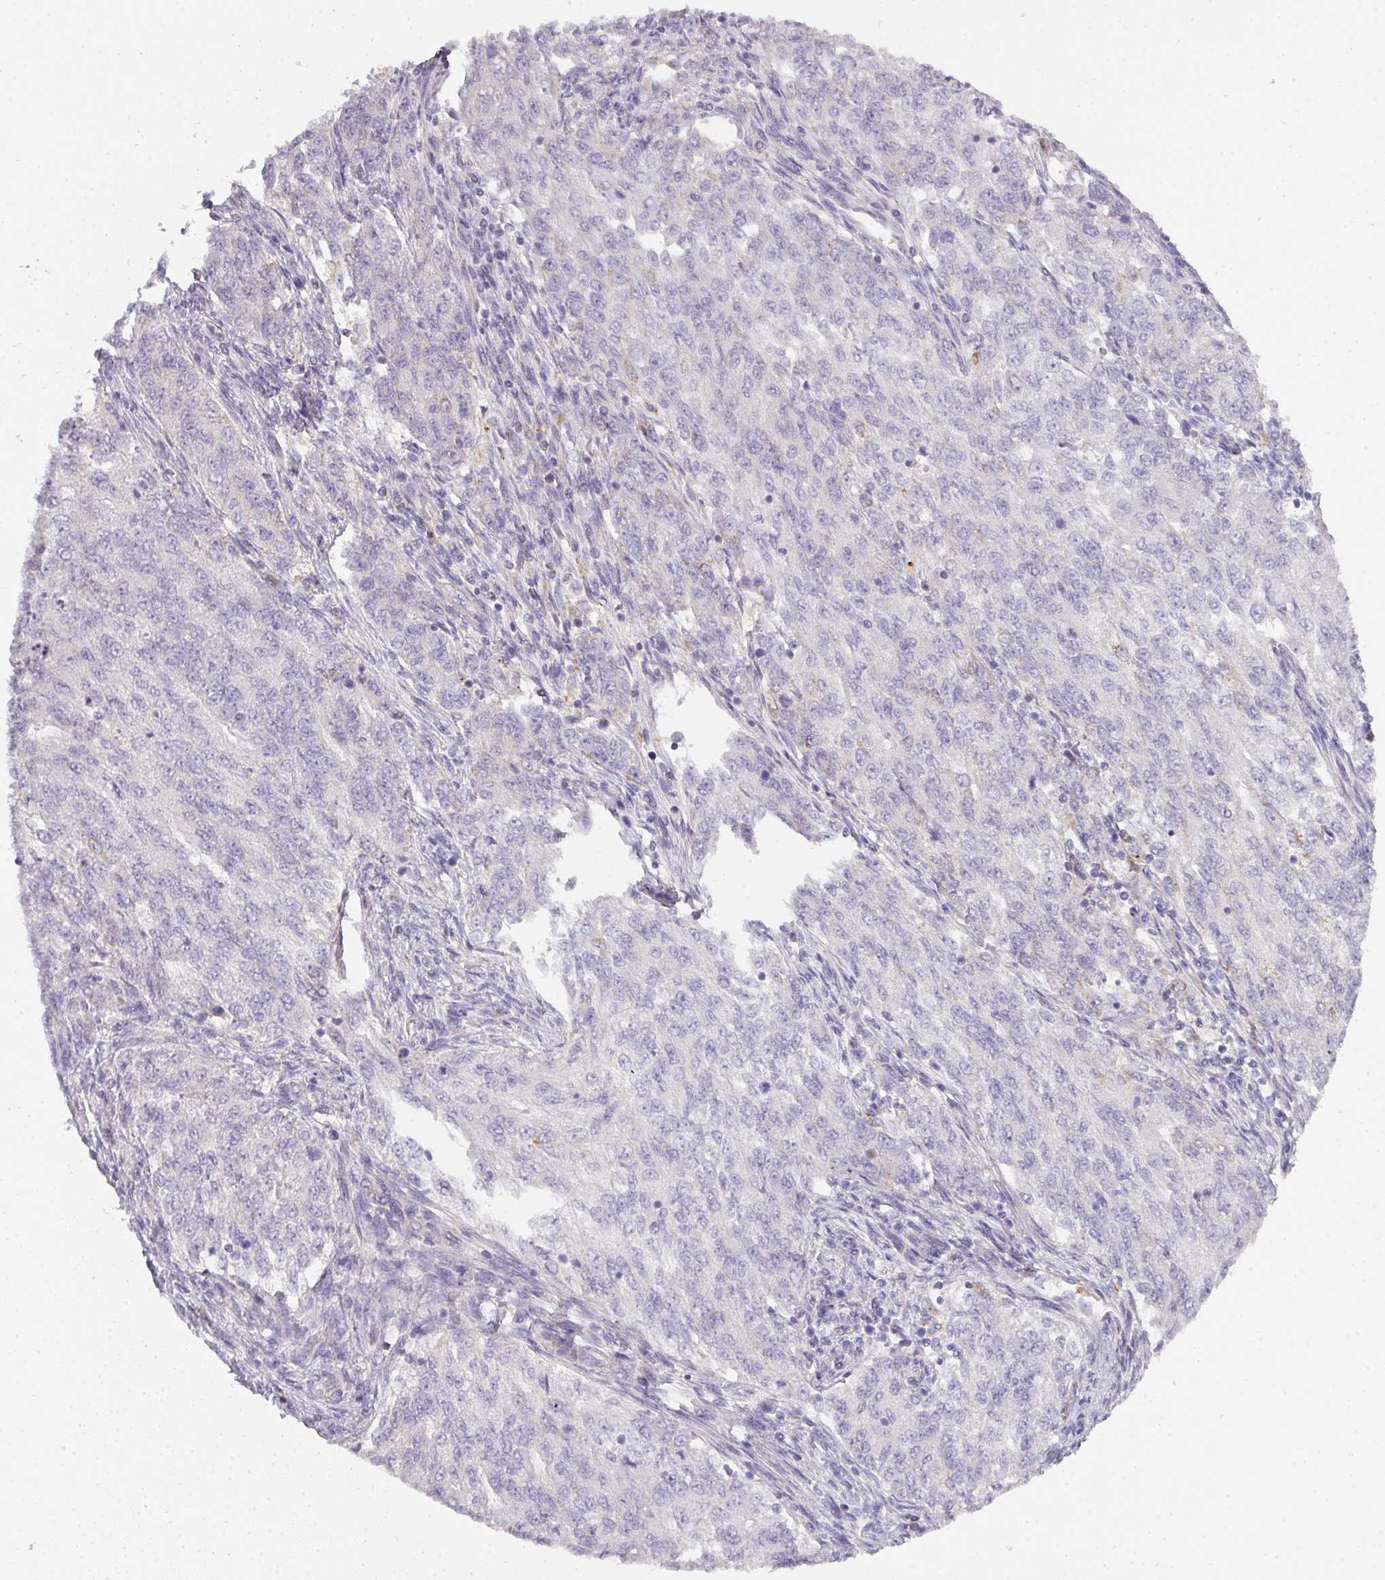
{"staining": {"intensity": "negative", "quantity": "none", "location": "none"}, "tissue": "endometrial cancer", "cell_type": "Tumor cells", "image_type": "cancer", "snomed": [{"axis": "morphology", "description": "Adenocarcinoma, NOS"}, {"axis": "topography", "description": "Endometrium"}], "caption": "Immunohistochemistry (IHC) micrograph of endometrial cancer (adenocarcinoma) stained for a protein (brown), which displays no staining in tumor cells.", "gene": "HHEX", "patient": {"sex": "female", "age": 50}}